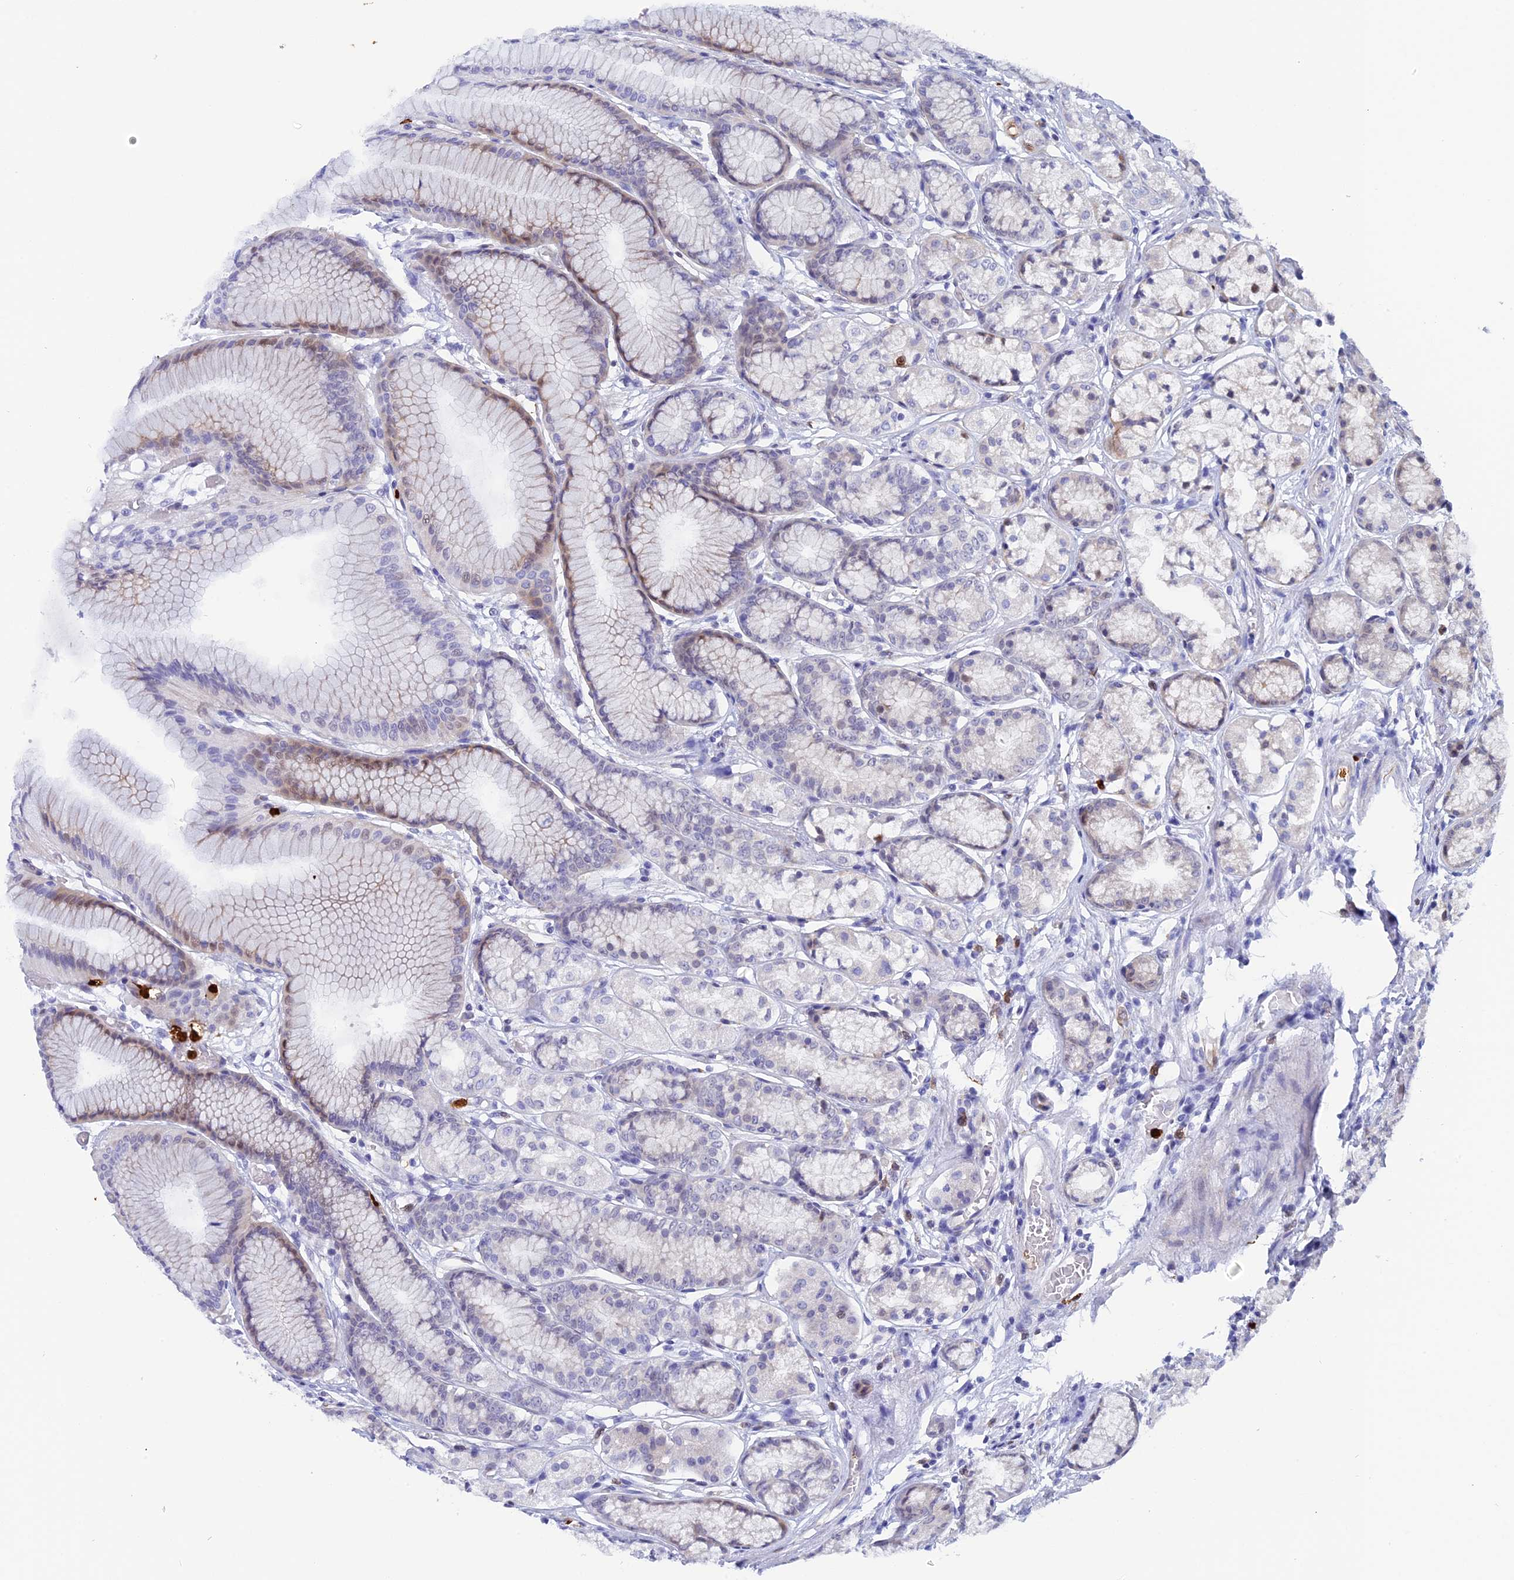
{"staining": {"intensity": "weak", "quantity": "25%-75%", "location": "cytoplasmic/membranous,nuclear"}, "tissue": "stomach", "cell_type": "Glandular cells", "image_type": "normal", "snomed": [{"axis": "morphology", "description": "Normal tissue, NOS"}, {"axis": "morphology", "description": "Adenocarcinoma, NOS"}, {"axis": "morphology", "description": "Adenocarcinoma, High grade"}, {"axis": "topography", "description": "Stomach, upper"}, {"axis": "topography", "description": "Stomach"}], "caption": "Immunohistochemistry (IHC) histopathology image of benign human stomach stained for a protein (brown), which displays low levels of weak cytoplasmic/membranous,nuclear expression in about 25%-75% of glandular cells.", "gene": "SLC26A1", "patient": {"sex": "female", "age": 65}}